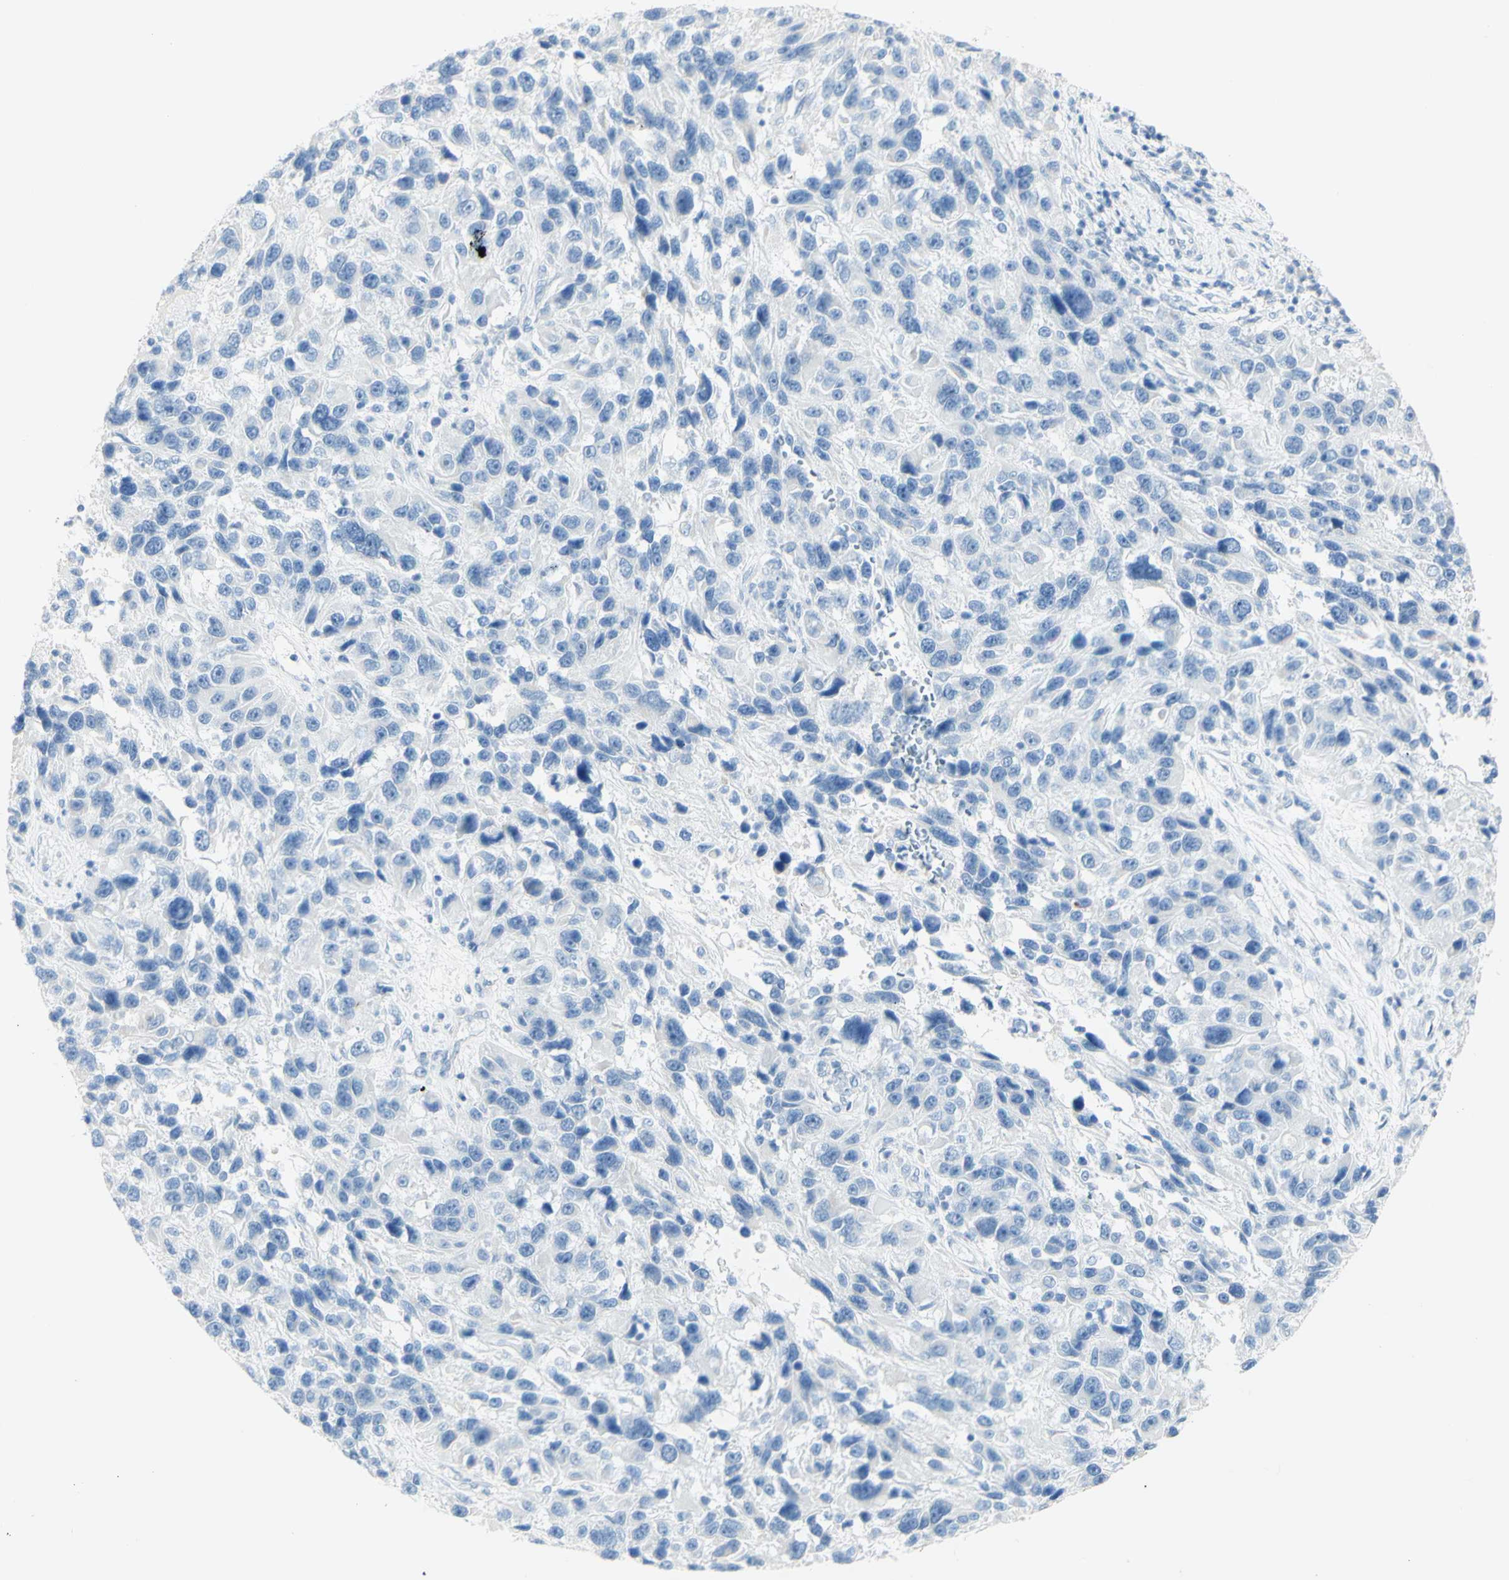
{"staining": {"intensity": "negative", "quantity": "none", "location": "none"}, "tissue": "melanoma", "cell_type": "Tumor cells", "image_type": "cancer", "snomed": [{"axis": "morphology", "description": "Malignant melanoma, NOS"}, {"axis": "topography", "description": "Skin"}], "caption": "DAB immunohistochemical staining of melanoma reveals no significant positivity in tumor cells.", "gene": "LETM1", "patient": {"sex": "male", "age": 53}}